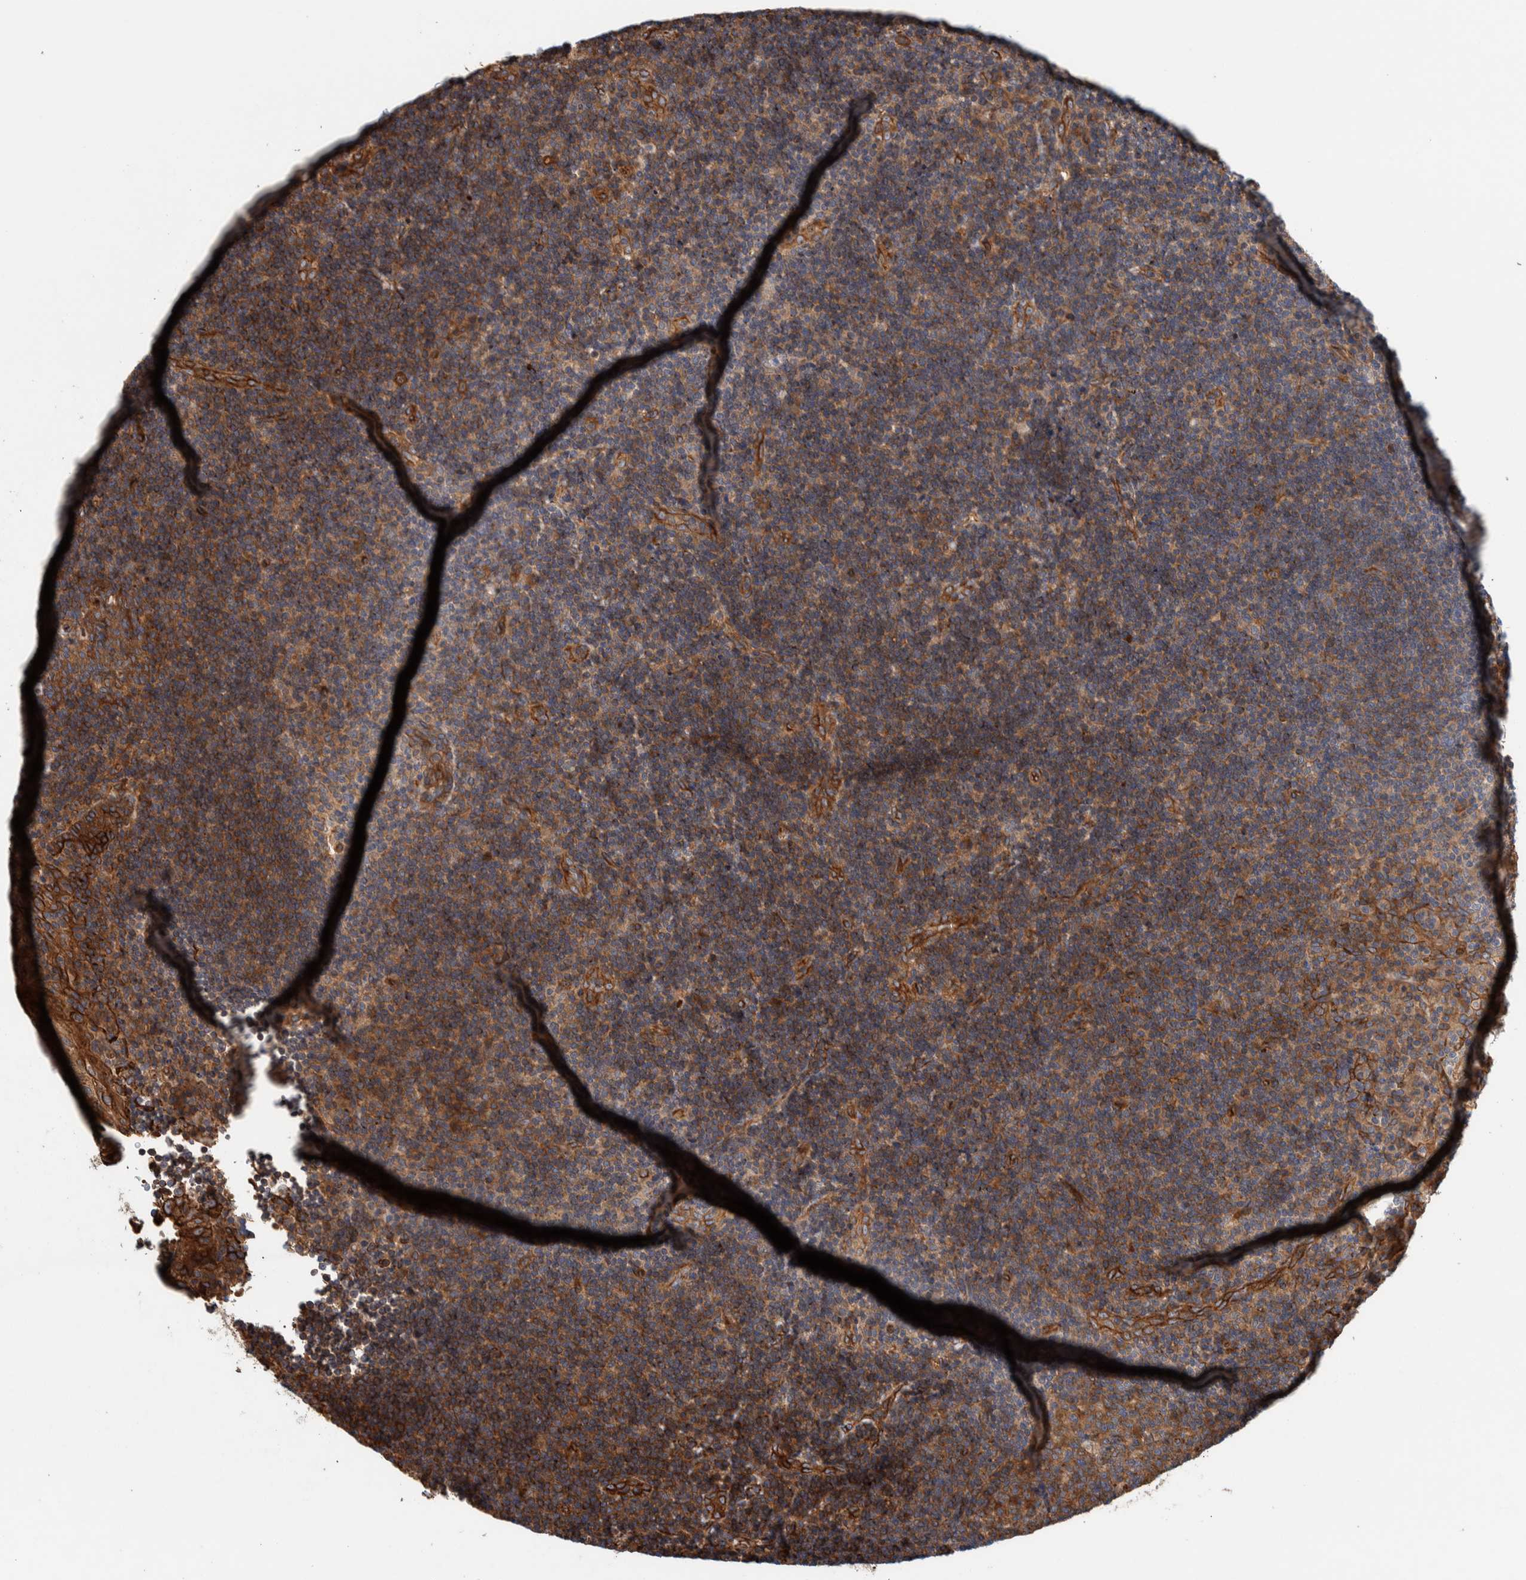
{"staining": {"intensity": "moderate", "quantity": "25%-75%", "location": "cytoplasmic/membranous"}, "tissue": "lymphoma", "cell_type": "Tumor cells", "image_type": "cancer", "snomed": [{"axis": "morphology", "description": "Malignant lymphoma, non-Hodgkin's type, High grade"}, {"axis": "topography", "description": "Tonsil"}], "caption": "Protein staining exhibits moderate cytoplasmic/membranous positivity in about 25%-75% of tumor cells in malignant lymphoma, non-Hodgkin's type (high-grade). (Stains: DAB in brown, nuclei in blue, Microscopy: brightfield microscopy at high magnification).", "gene": "PKD1L1", "patient": {"sex": "female", "age": 36}}